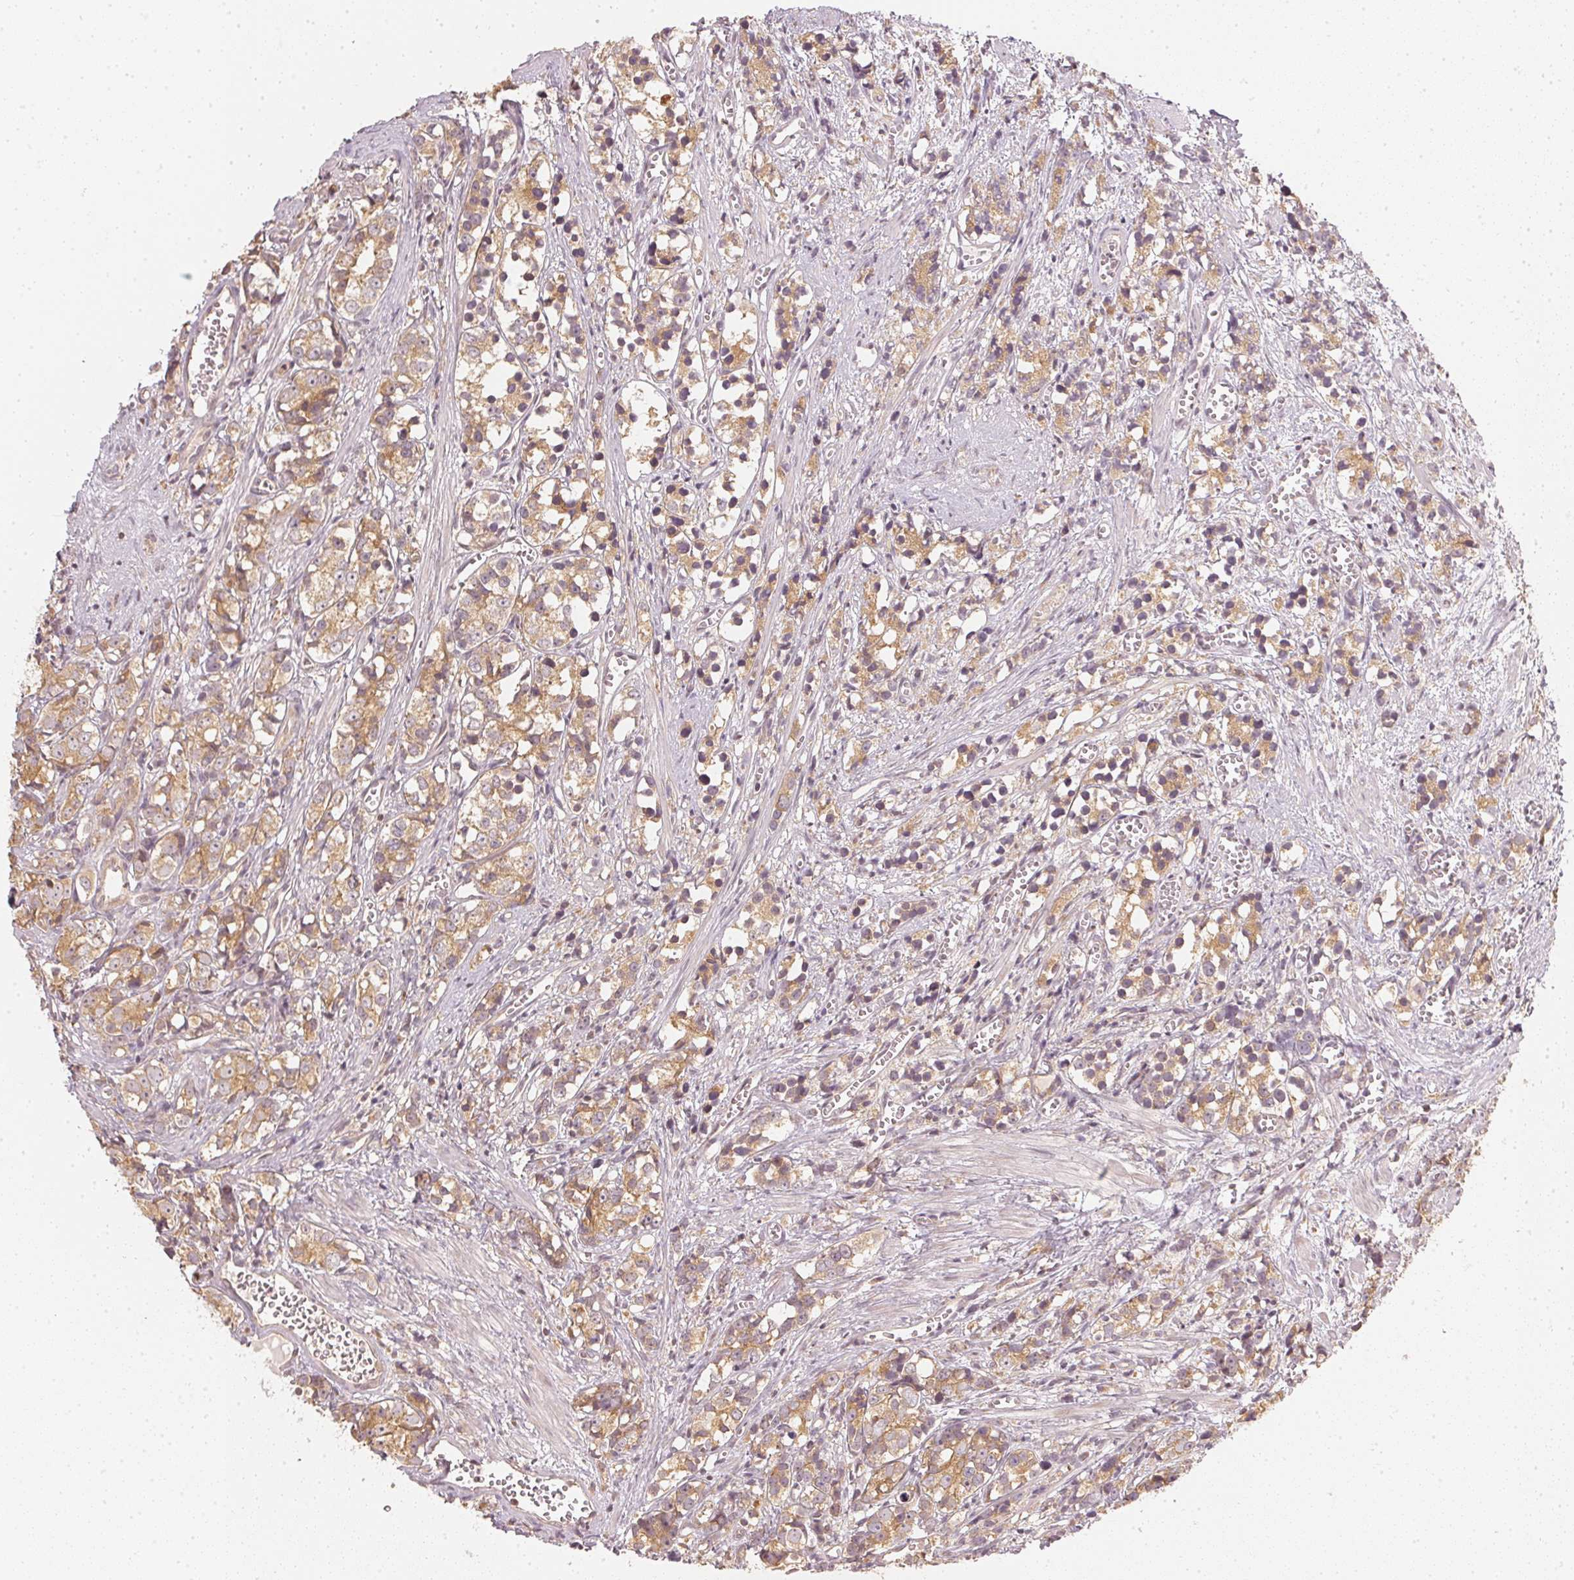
{"staining": {"intensity": "moderate", "quantity": ">75%", "location": "cytoplasmic/membranous"}, "tissue": "prostate cancer", "cell_type": "Tumor cells", "image_type": "cancer", "snomed": [{"axis": "morphology", "description": "Adenocarcinoma, High grade"}, {"axis": "topography", "description": "Prostate"}], "caption": "Prostate cancer (adenocarcinoma (high-grade)) stained with DAB (3,3'-diaminobenzidine) IHC shows medium levels of moderate cytoplasmic/membranous positivity in about >75% of tumor cells.", "gene": "WDR54", "patient": {"sex": "male", "age": 77}}